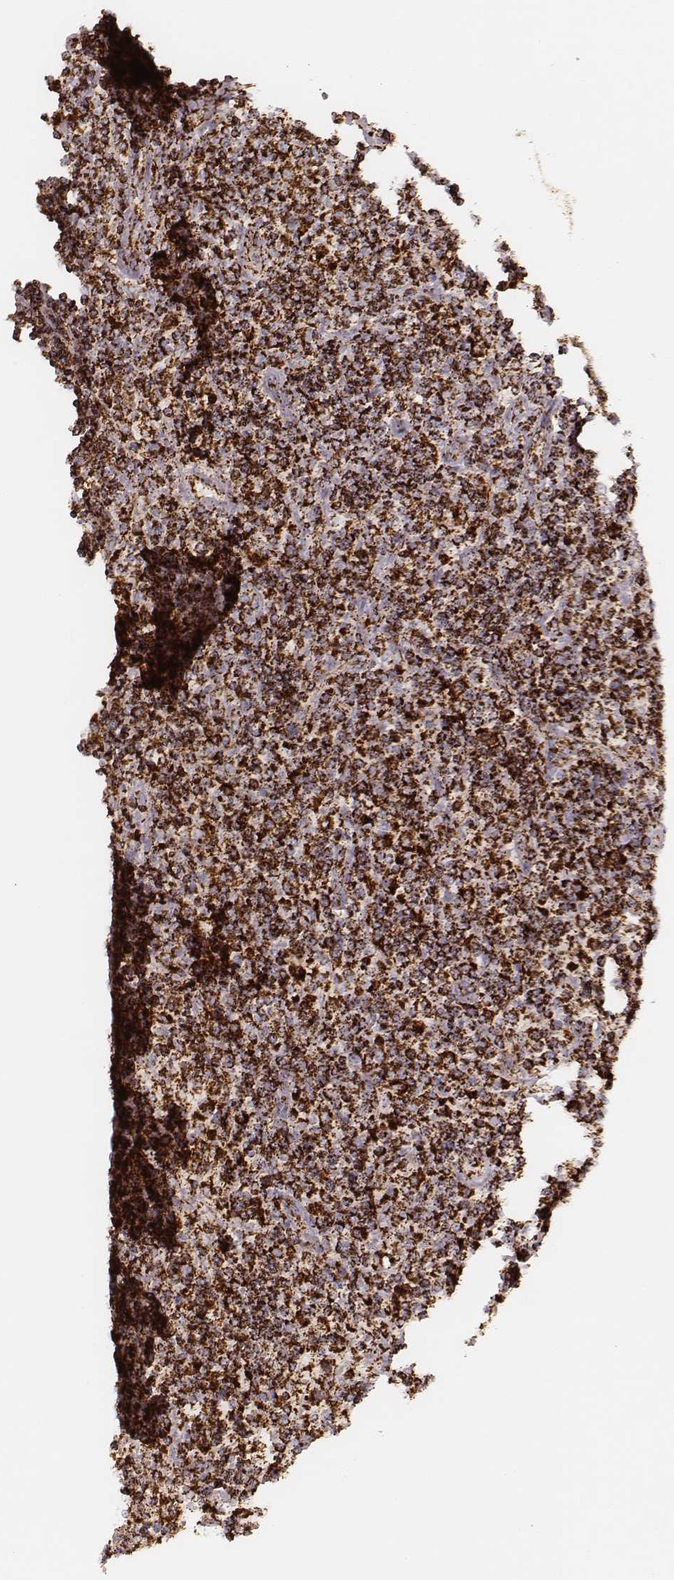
{"staining": {"intensity": "strong", "quantity": ">75%", "location": "cytoplasmic/membranous"}, "tissue": "lymphoma", "cell_type": "Tumor cells", "image_type": "cancer", "snomed": [{"axis": "morphology", "description": "Hodgkin's disease, NOS"}, {"axis": "topography", "description": "Lymph node"}], "caption": "Tumor cells show high levels of strong cytoplasmic/membranous expression in approximately >75% of cells in human Hodgkin's disease. (DAB (3,3'-diaminobenzidine) IHC with brightfield microscopy, high magnification).", "gene": "CS", "patient": {"sex": "male", "age": 70}}